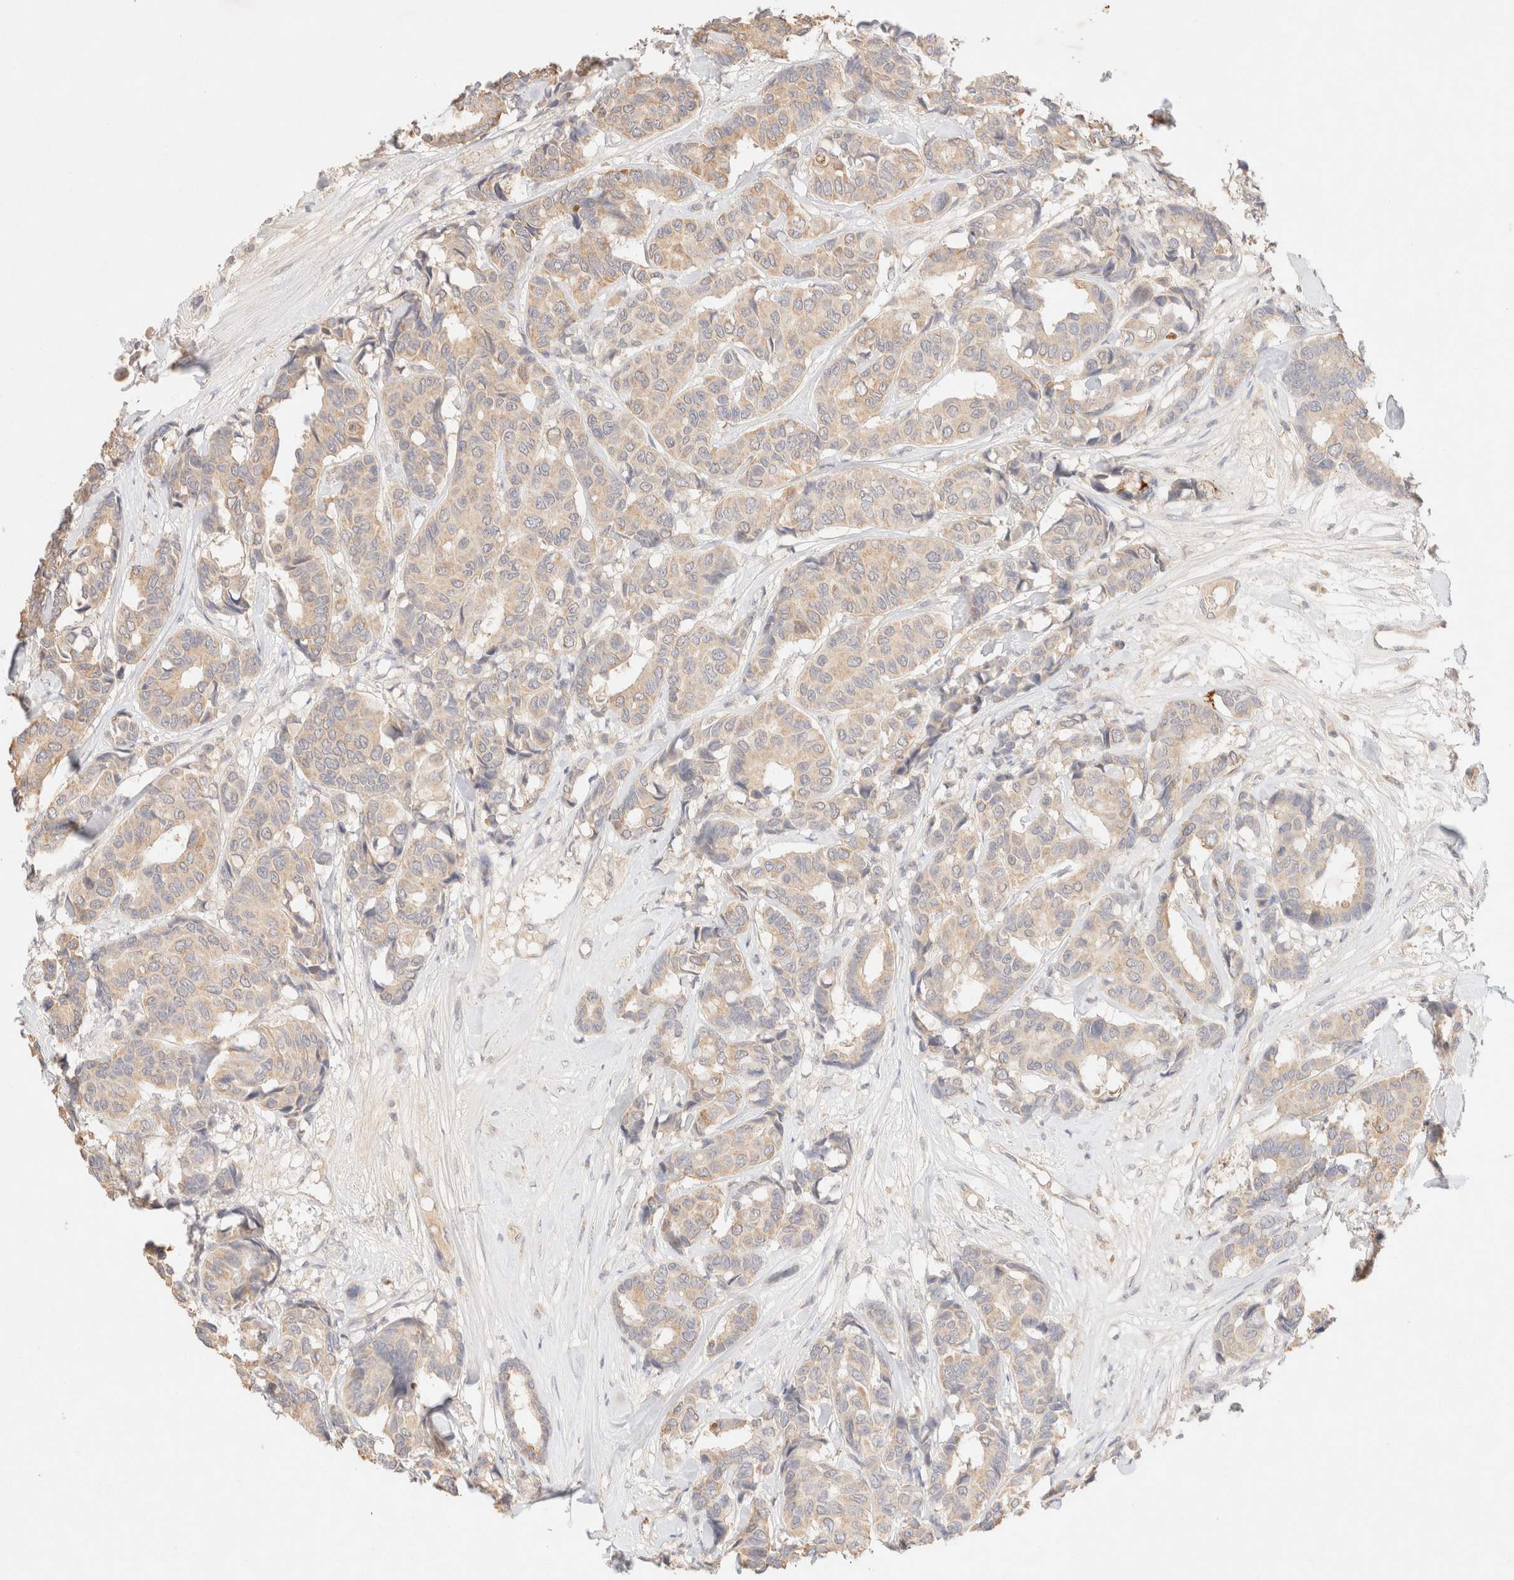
{"staining": {"intensity": "weak", "quantity": "<25%", "location": "cytoplasmic/membranous"}, "tissue": "breast cancer", "cell_type": "Tumor cells", "image_type": "cancer", "snomed": [{"axis": "morphology", "description": "Duct carcinoma"}, {"axis": "topography", "description": "Breast"}], "caption": "Human breast cancer (intraductal carcinoma) stained for a protein using IHC displays no expression in tumor cells.", "gene": "SNTB1", "patient": {"sex": "female", "age": 87}}